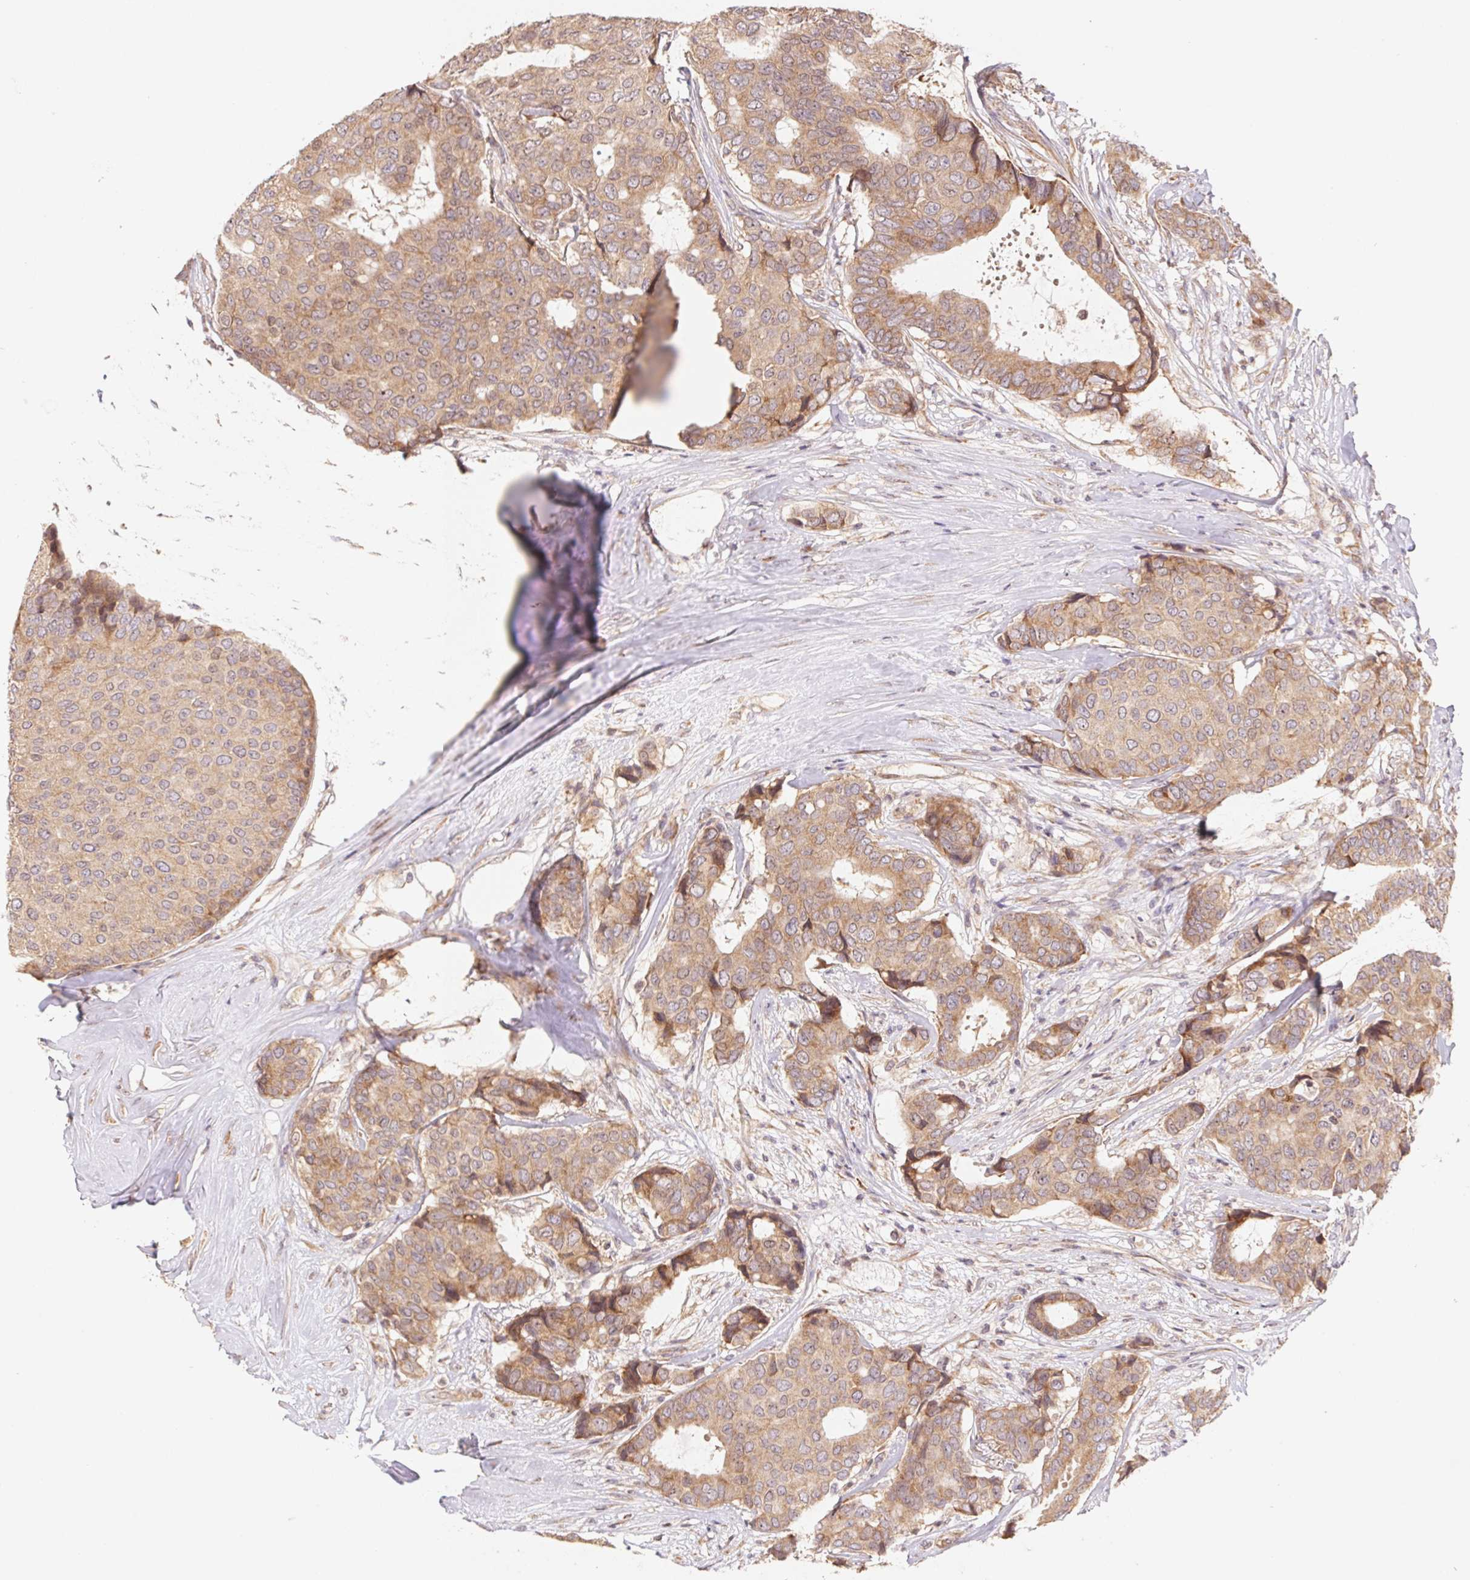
{"staining": {"intensity": "moderate", "quantity": ">75%", "location": "cytoplasmic/membranous"}, "tissue": "breast cancer", "cell_type": "Tumor cells", "image_type": "cancer", "snomed": [{"axis": "morphology", "description": "Duct carcinoma"}, {"axis": "topography", "description": "Breast"}], "caption": "Moderate cytoplasmic/membranous expression is seen in about >75% of tumor cells in intraductal carcinoma (breast).", "gene": "RPL27A", "patient": {"sex": "female", "age": 75}}